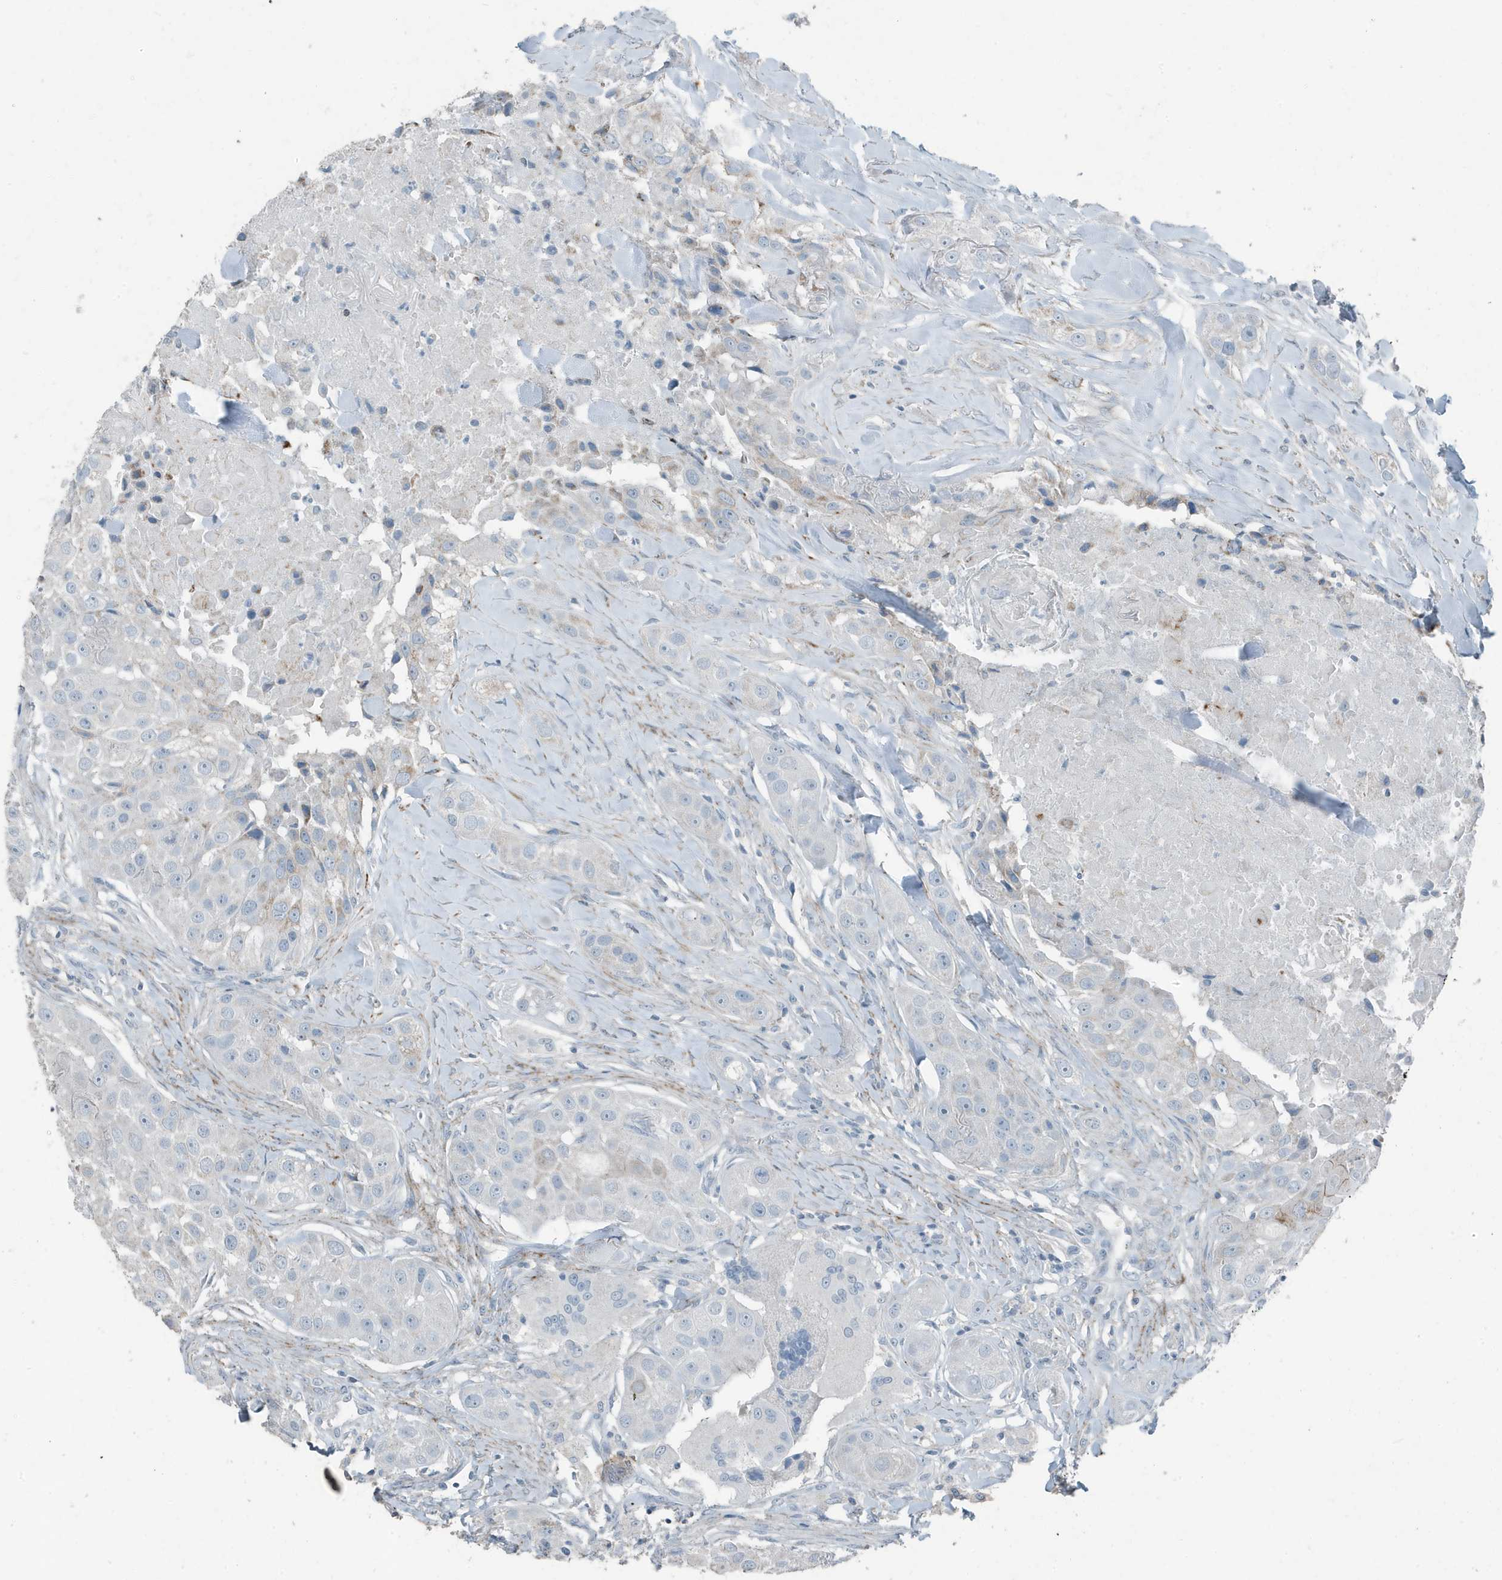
{"staining": {"intensity": "weak", "quantity": "<25%", "location": "cytoplasmic/membranous"}, "tissue": "head and neck cancer", "cell_type": "Tumor cells", "image_type": "cancer", "snomed": [{"axis": "morphology", "description": "Normal tissue, NOS"}, {"axis": "morphology", "description": "Squamous cell carcinoma, NOS"}, {"axis": "topography", "description": "Skeletal muscle"}, {"axis": "topography", "description": "Head-Neck"}], "caption": "The image reveals no significant staining in tumor cells of head and neck cancer.", "gene": "FAM162A", "patient": {"sex": "male", "age": 51}}